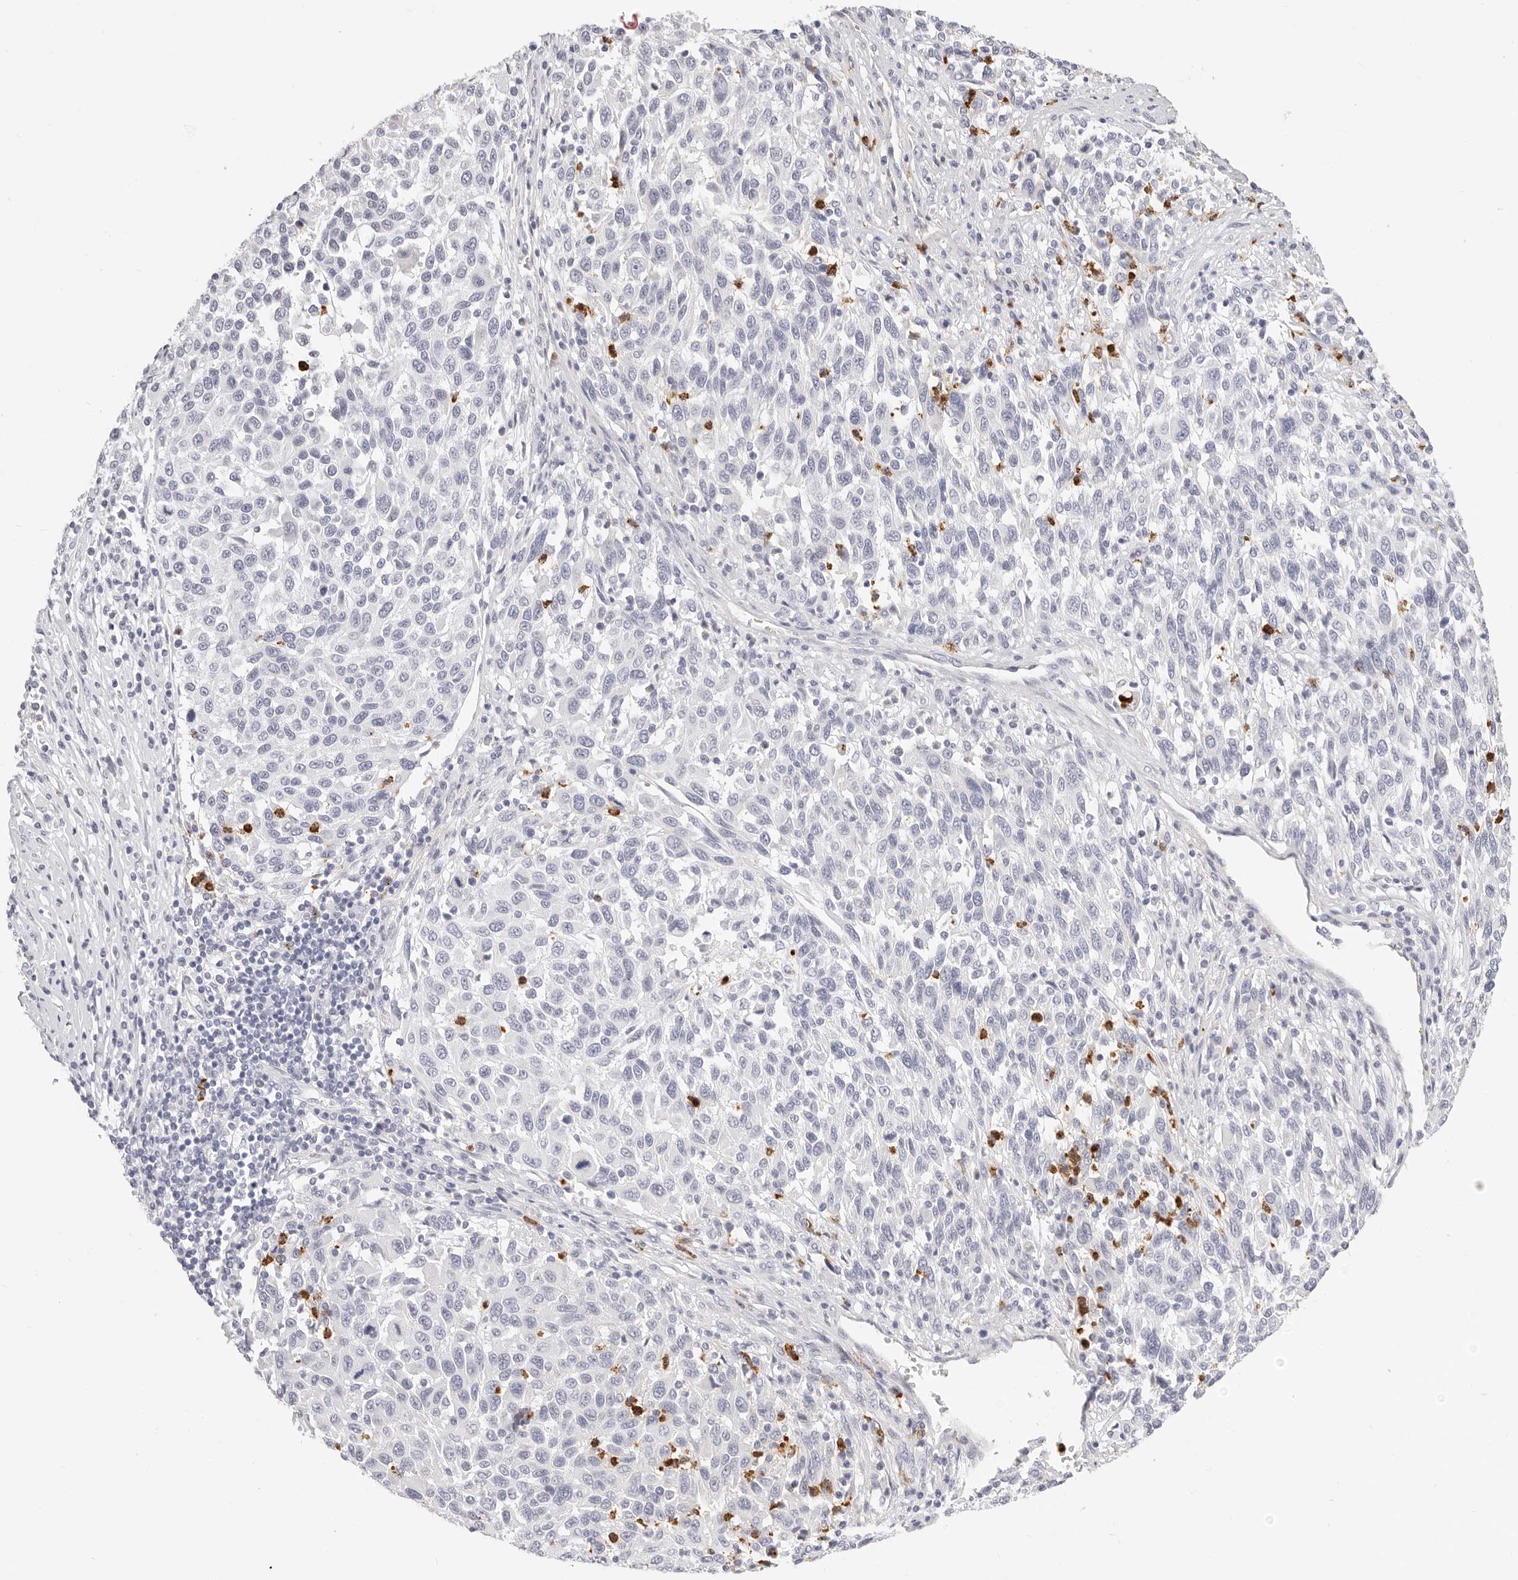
{"staining": {"intensity": "negative", "quantity": "none", "location": "none"}, "tissue": "melanoma", "cell_type": "Tumor cells", "image_type": "cancer", "snomed": [{"axis": "morphology", "description": "Malignant melanoma, Metastatic site"}, {"axis": "topography", "description": "Lymph node"}], "caption": "Tumor cells are negative for brown protein staining in malignant melanoma (metastatic site).", "gene": "CAMP", "patient": {"sex": "male", "age": 61}}